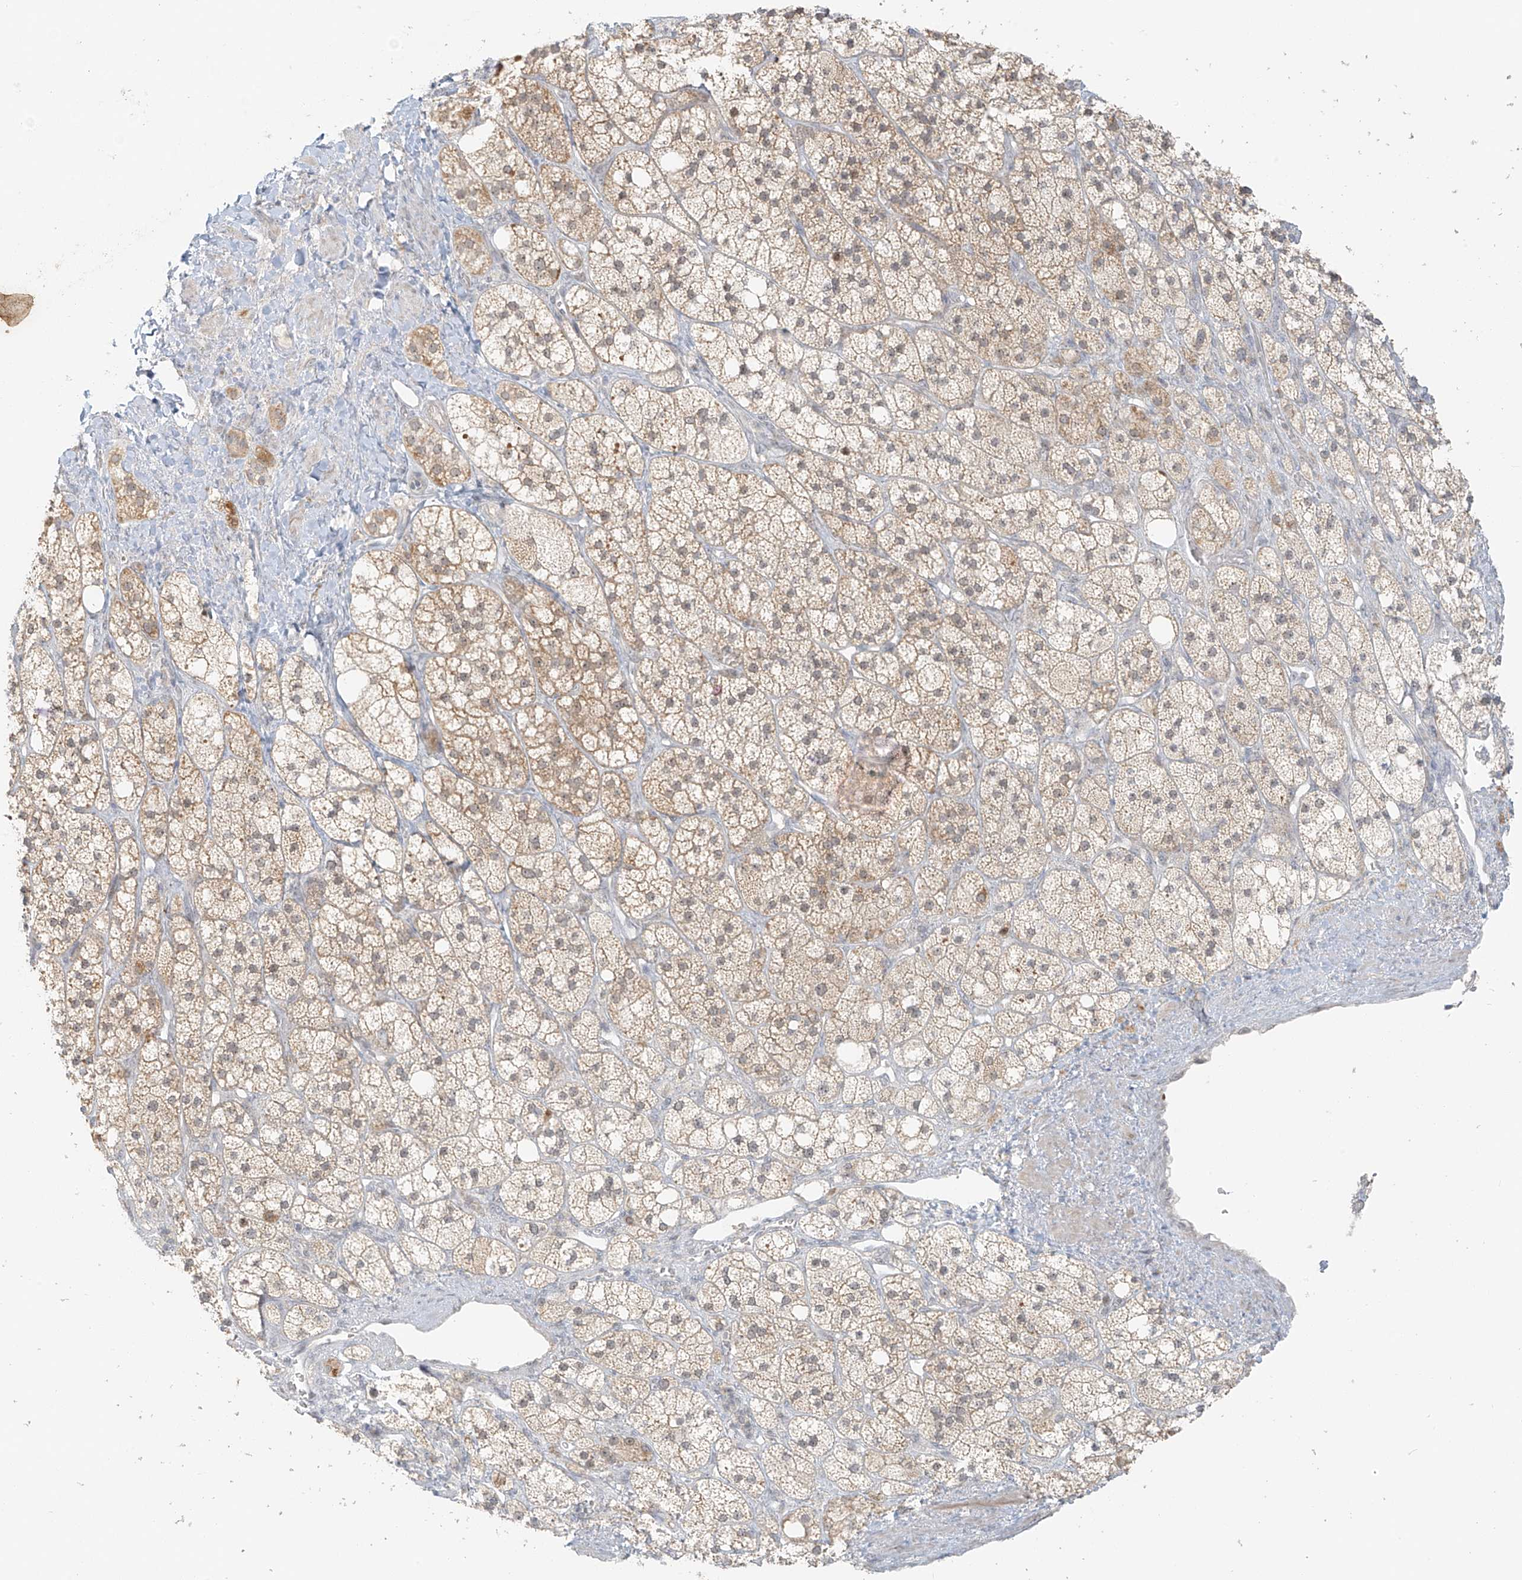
{"staining": {"intensity": "weak", "quantity": "25%-75%", "location": "cytoplasmic/membranous"}, "tissue": "adrenal gland", "cell_type": "Glandular cells", "image_type": "normal", "snomed": [{"axis": "morphology", "description": "Normal tissue, NOS"}, {"axis": "topography", "description": "Adrenal gland"}], "caption": "Immunohistochemistry (DAB (3,3'-diaminobenzidine)) staining of benign human adrenal gland shows weak cytoplasmic/membranous protein expression in approximately 25%-75% of glandular cells.", "gene": "MIPEP", "patient": {"sex": "male", "age": 61}}